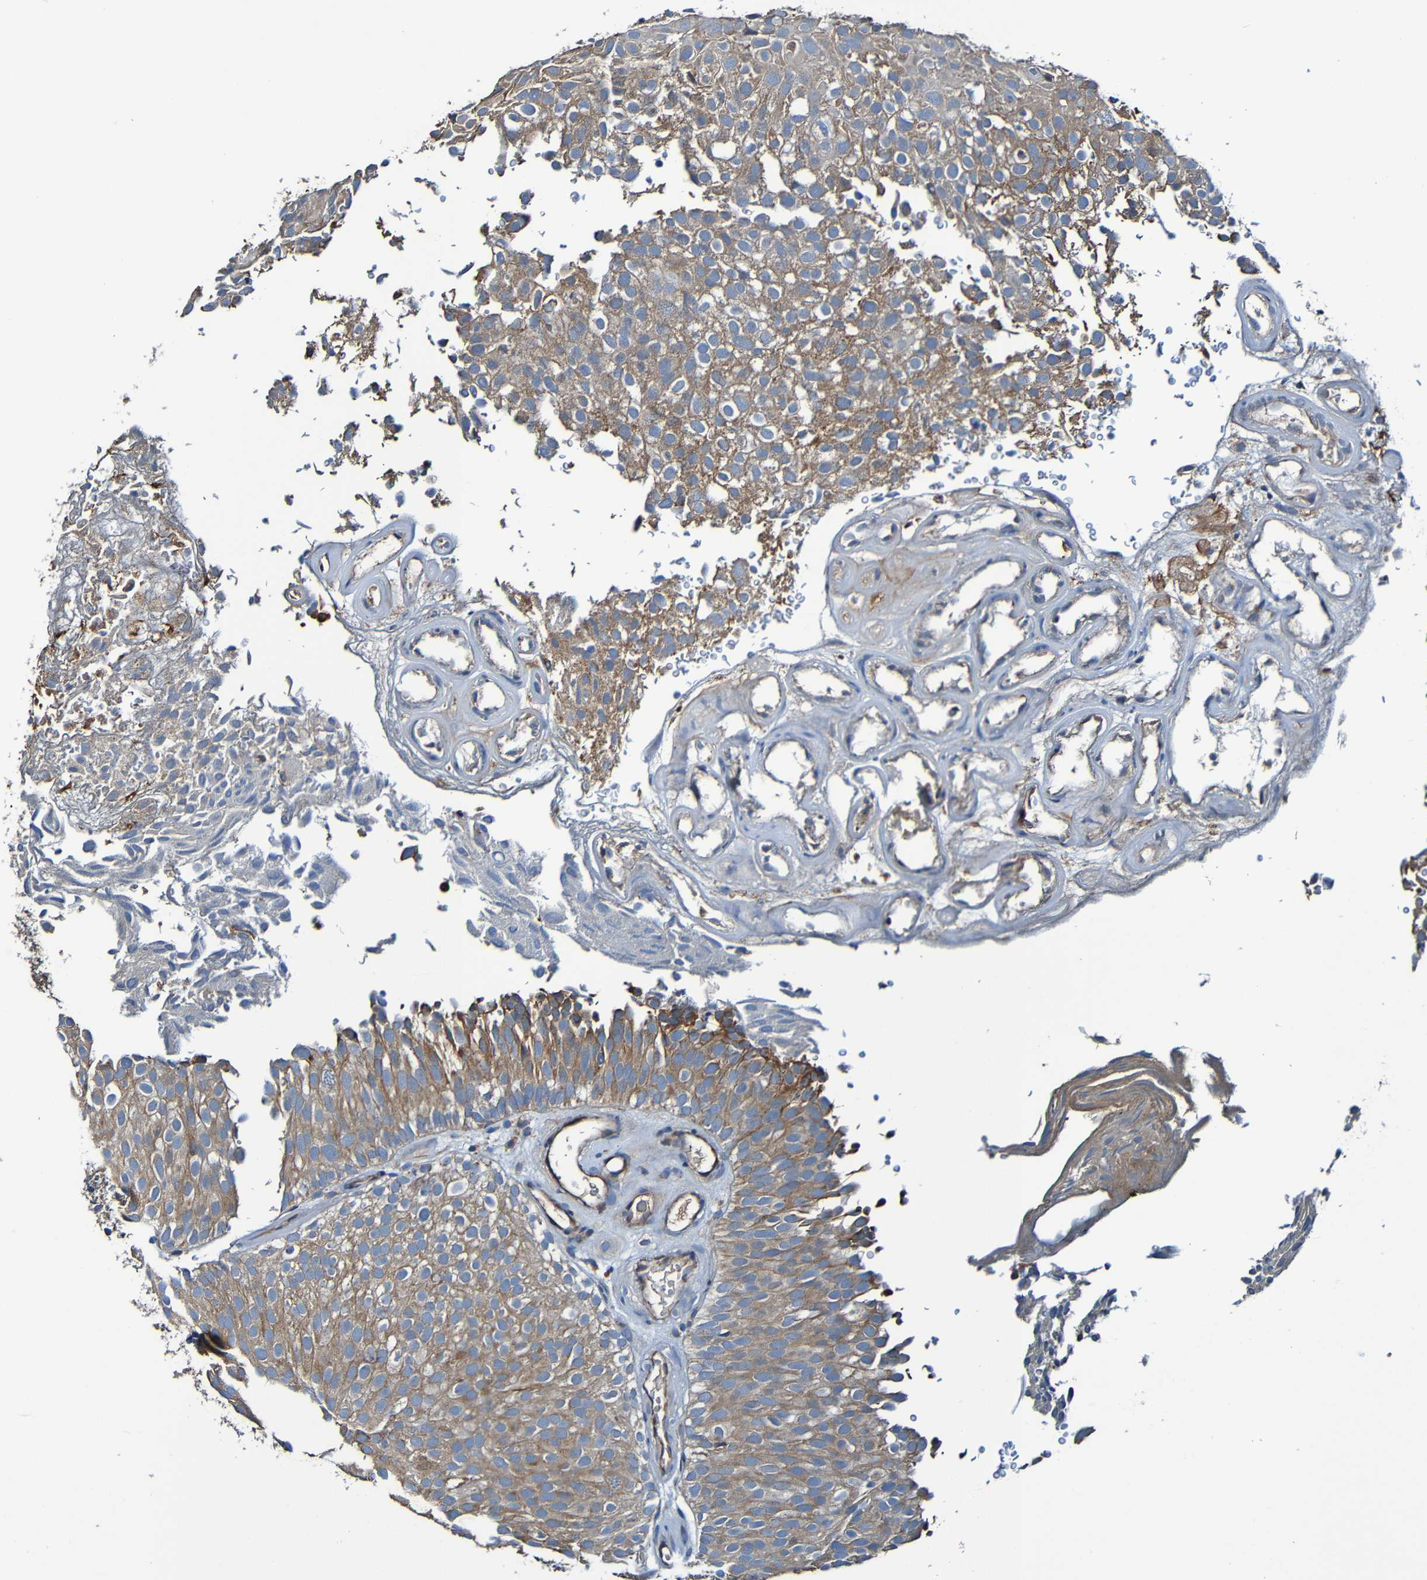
{"staining": {"intensity": "moderate", "quantity": ">75%", "location": "cytoplasmic/membranous"}, "tissue": "urothelial cancer", "cell_type": "Tumor cells", "image_type": "cancer", "snomed": [{"axis": "morphology", "description": "Urothelial carcinoma, Low grade"}, {"axis": "topography", "description": "Urinary bladder"}], "caption": "About >75% of tumor cells in human urothelial carcinoma (low-grade) demonstrate moderate cytoplasmic/membranous protein positivity as visualized by brown immunohistochemical staining.", "gene": "ADAM15", "patient": {"sex": "male", "age": 78}}